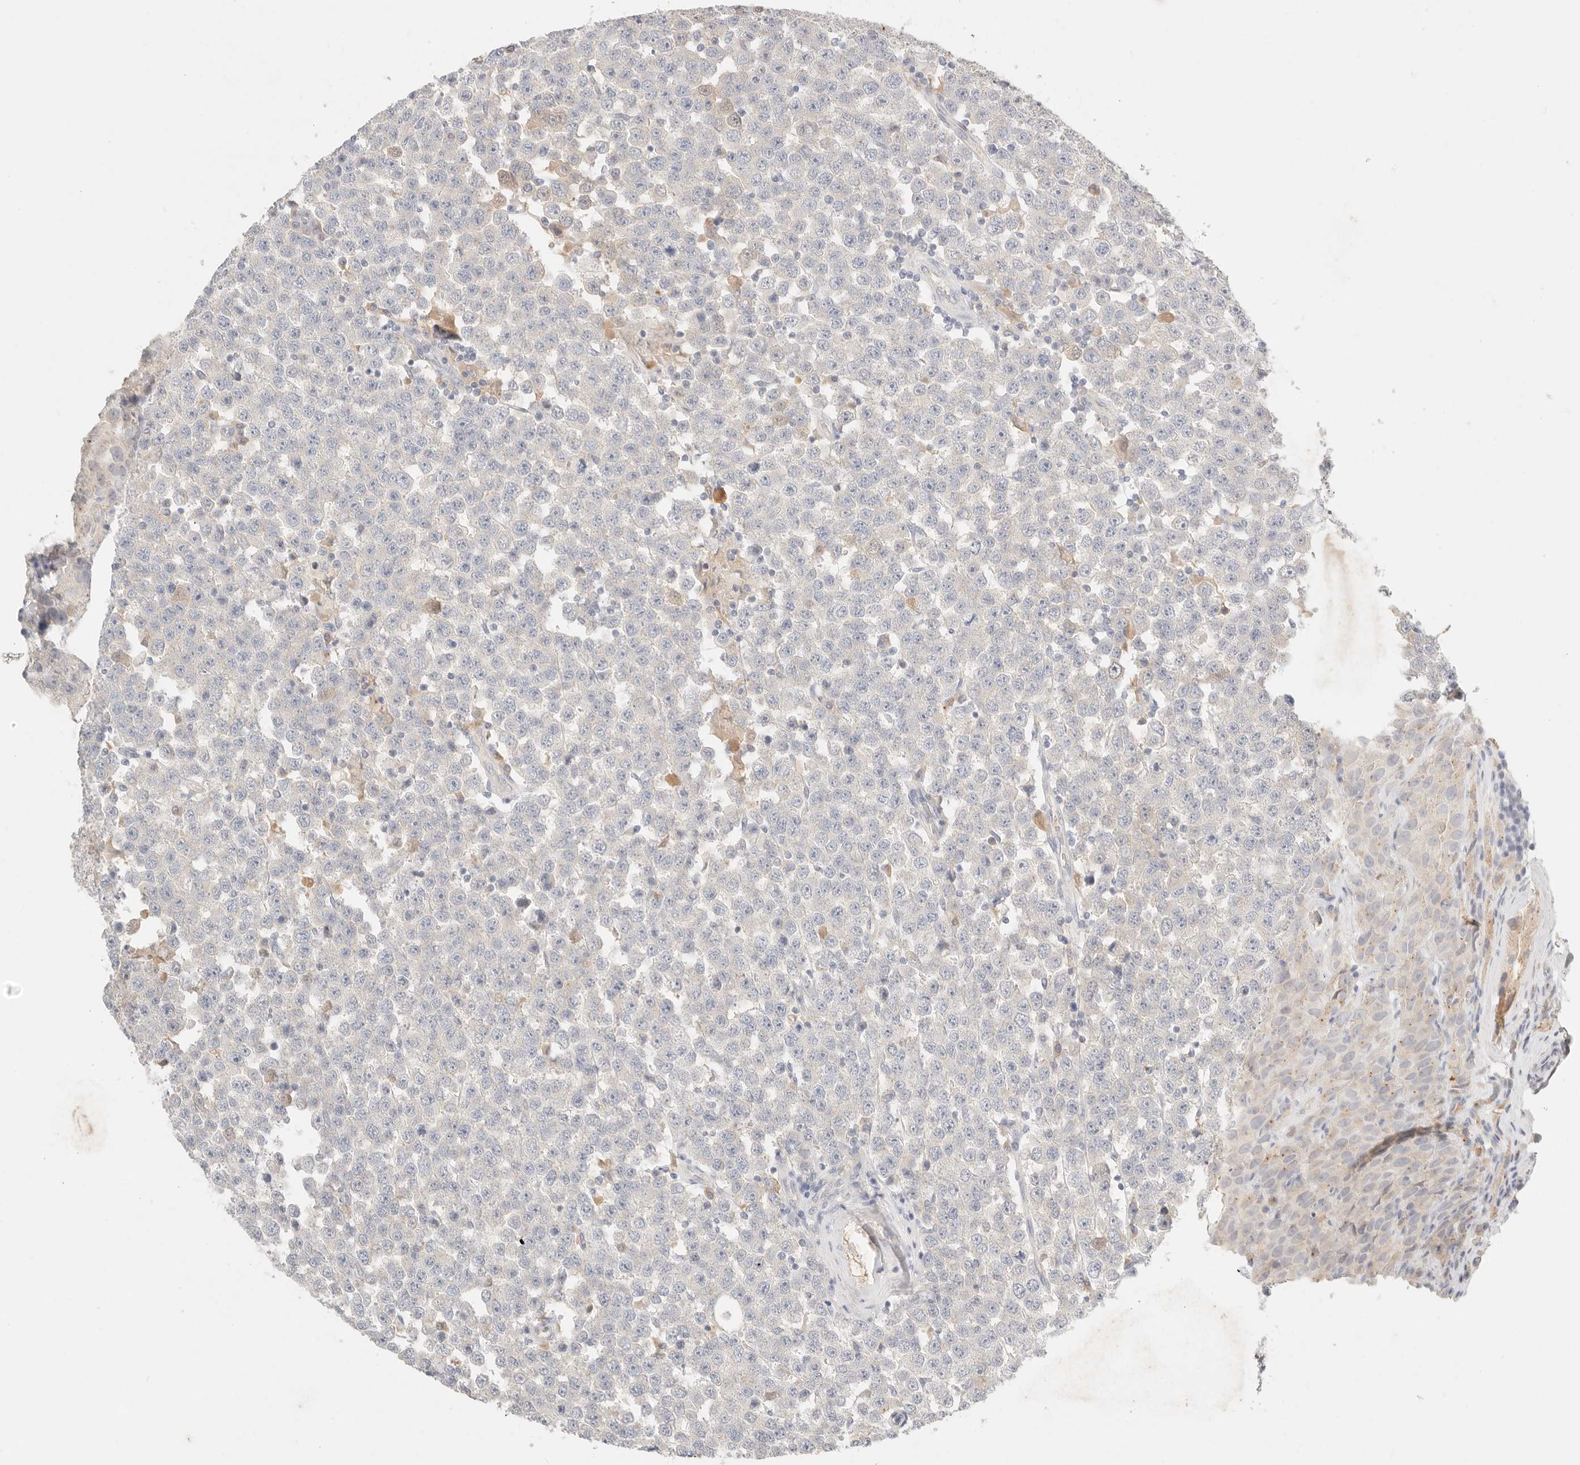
{"staining": {"intensity": "negative", "quantity": "none", "location": "none"}, "tissue": "testis cancer", "cell_type": "Tumor cells", "image_type": "cancer", "snomed": [{"axis": "morphology", "description": "Seminoma, NOS"}, {"axis": "topography", "description": "Testis"}], "caption": "DAB immunohistochemical staining of testis seminoma shows no significant expression in tumor cells.", "gene": "CEP120", "patient": {"sex": "male", "age": 28}}